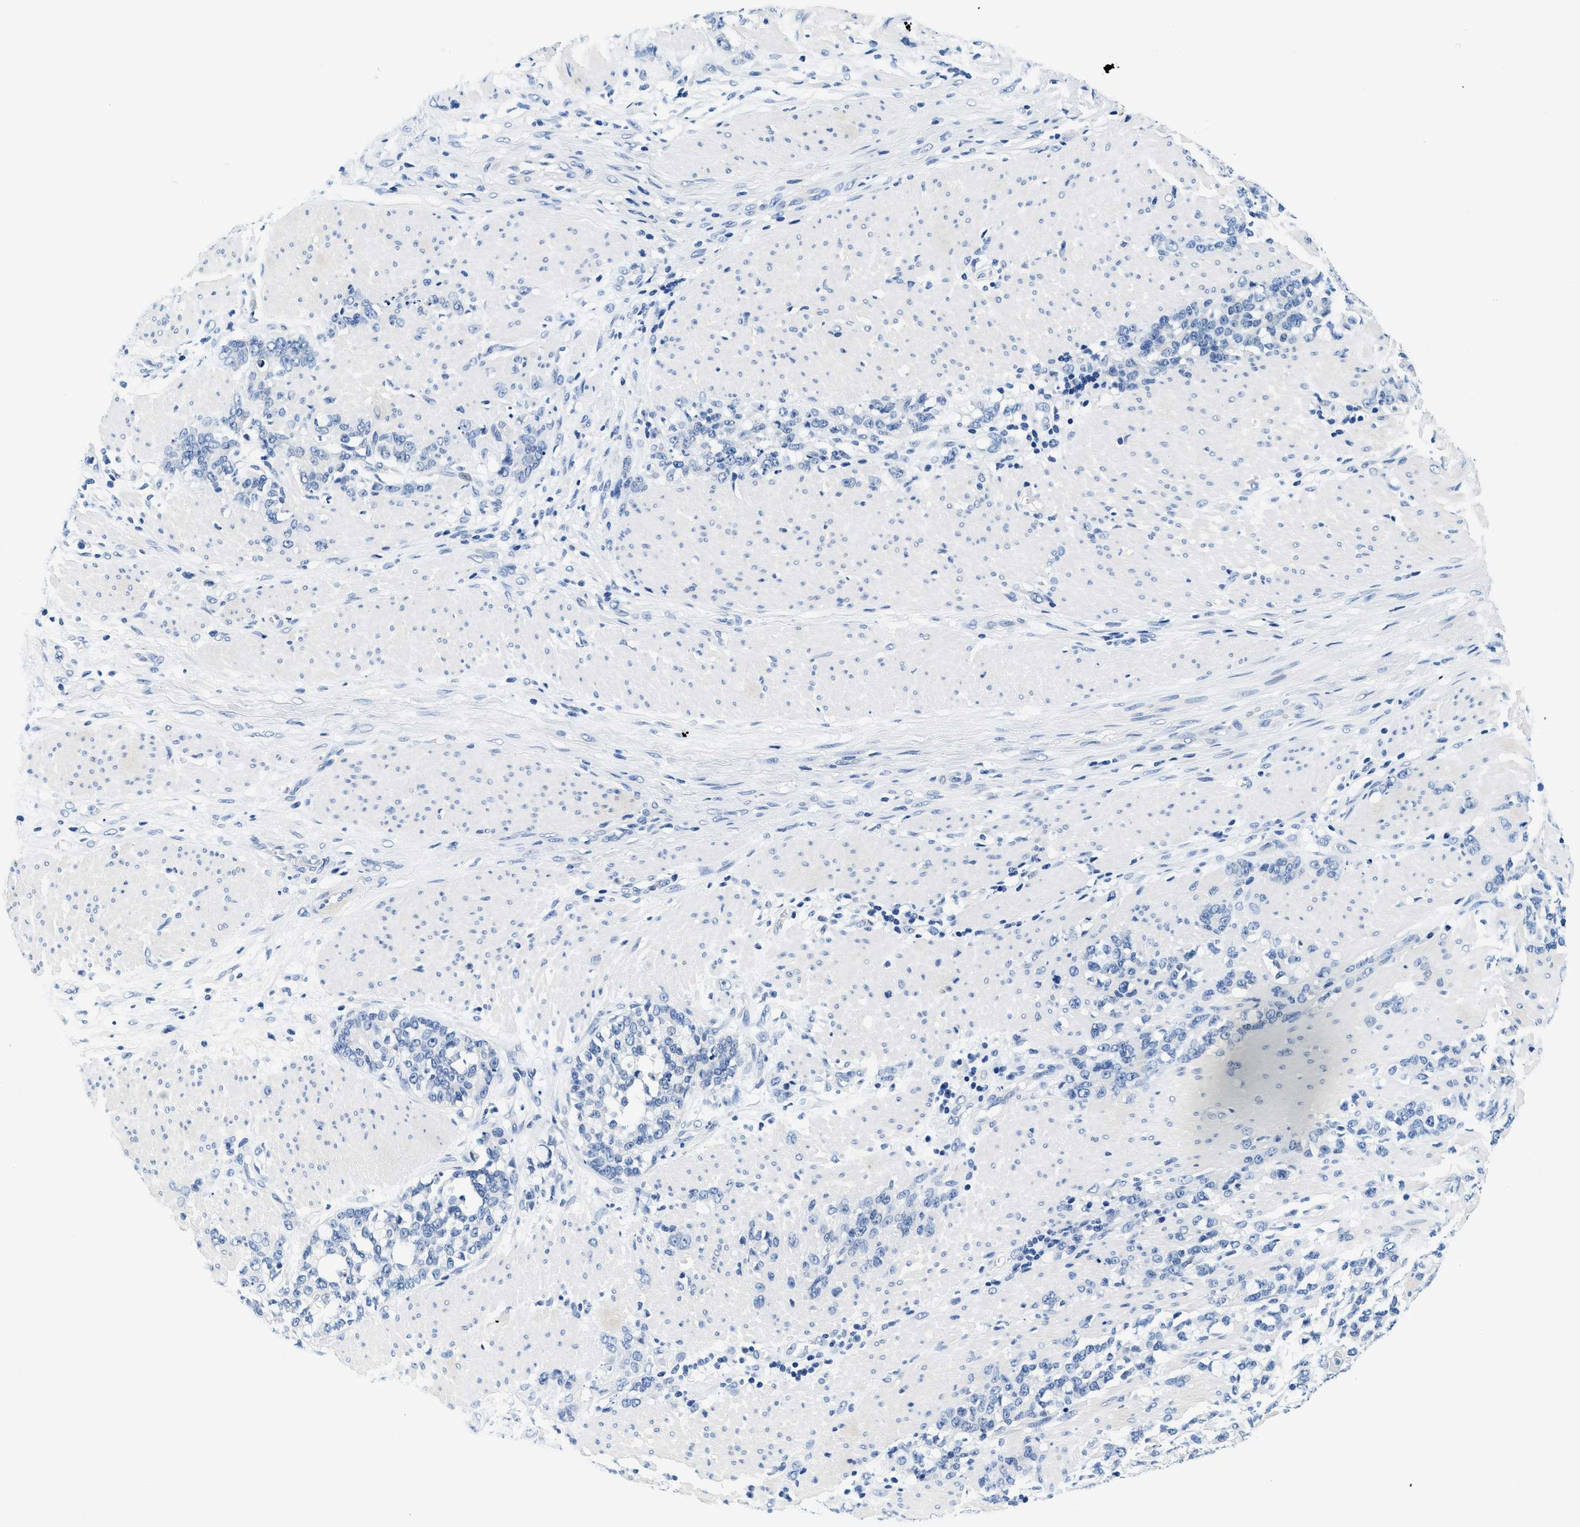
{"staining": {"intensity": "negative", "quantity": "none", "location": "none"}, "tissue": "stomach cancer", "cell_type": "Tumor cells", "image_type": "cancer", "snomed": [{"axis": "morphology", "description": "Adenocarcinoma, NOS"}, {"axis": "topography", "description": "Stomach, lower"}], "caption": "IHC histopathology image of neoplastic tissue: stomach adenocarcinoma stained with DAB exhibits no significant protein staining in tumor cells. The staining was performed using DAB to visualize the protein expression in brown, while the nuclei were stained in blue with hematoxylin (Magnification: 20x).", "gene": "GSTM3", "patient": {"sex": "male", "age": 88}}